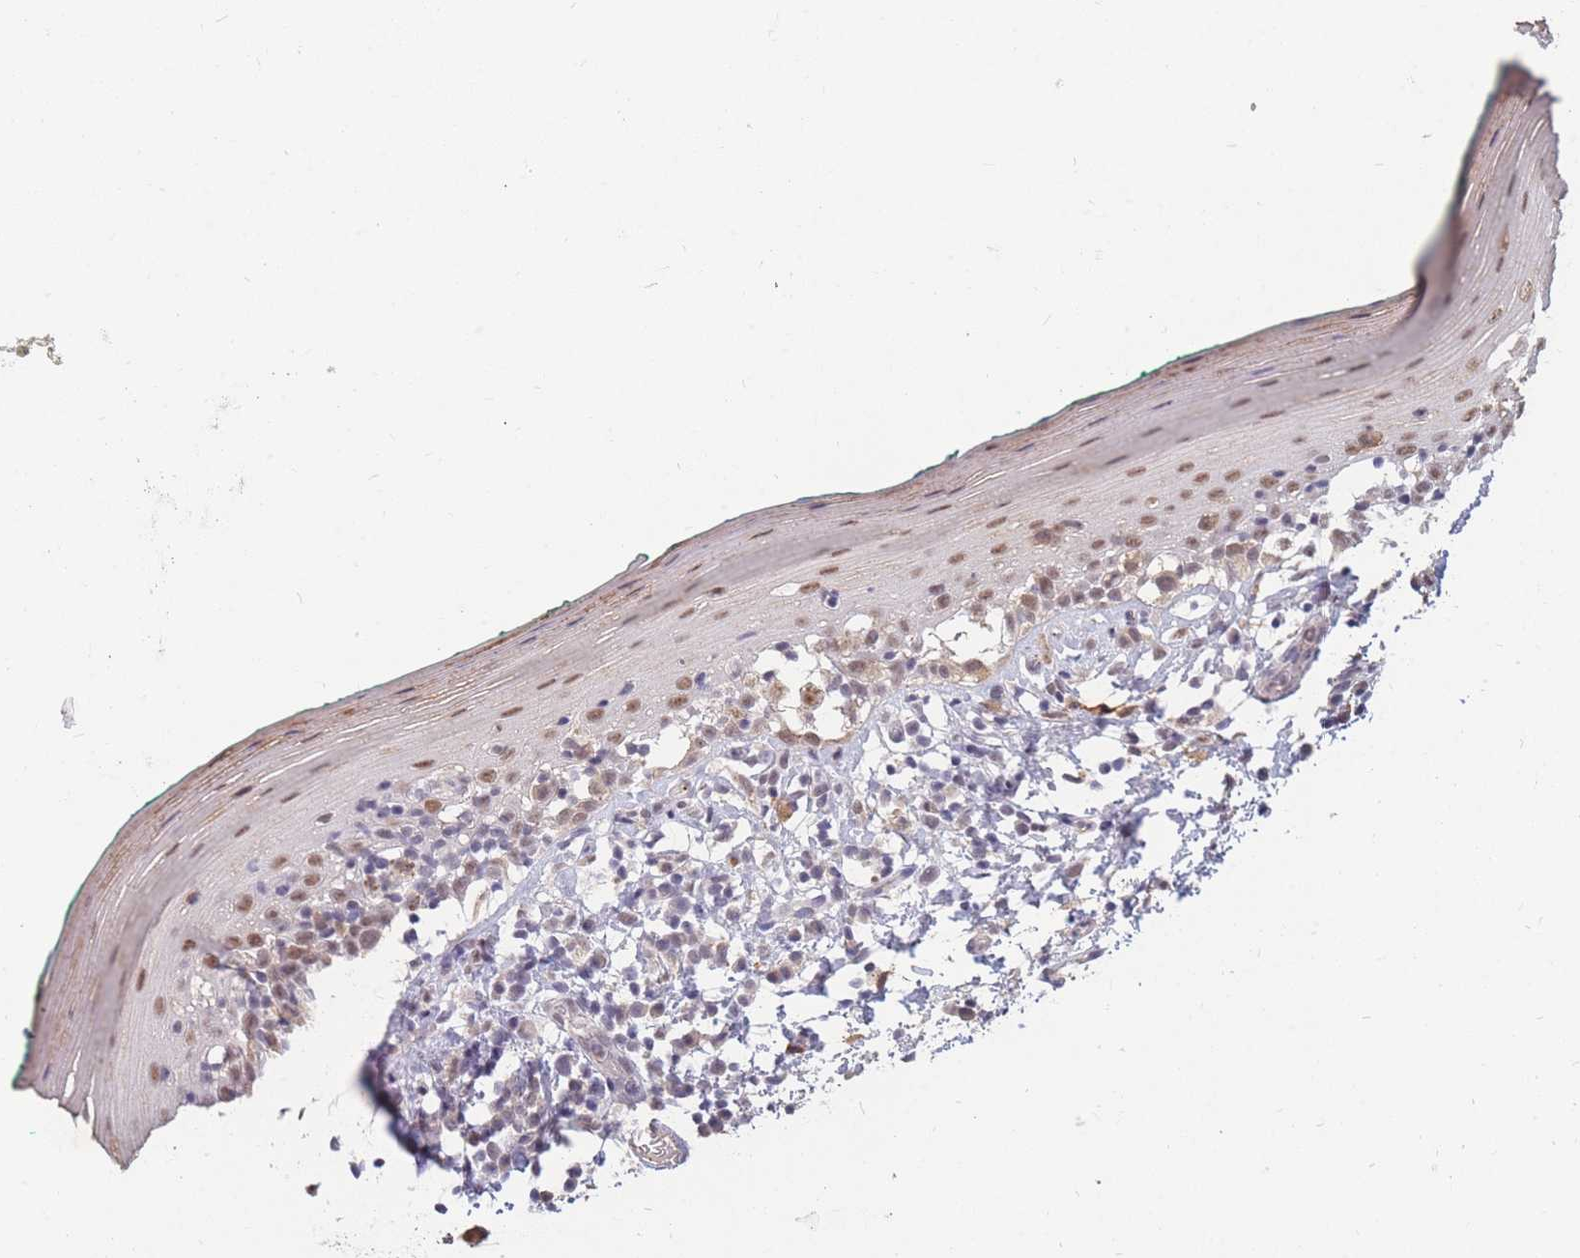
{"staining": {"intensity": "moderate", "quantity": "25%-75%", "location": "nuclear"}, "tissue": "oral mucosa", "cell_type": "Squamous epithelial cells", "image_type": "normal", "snomed": [{"axis": "morphology", "description": "Normal tissue, NOS"}, {"axis": "topography", "description": "Oral tissue"}], "caption": "Immunohistochemistry micrograph of normal oral mucosa stained for a protein (brown), which reveals medium levels of moderate nuclear expression in approximately 25%-75% of squamous epithelial cells.", "gene": "SNRPA1", "patient": {"sex": "female", "age": 83}}